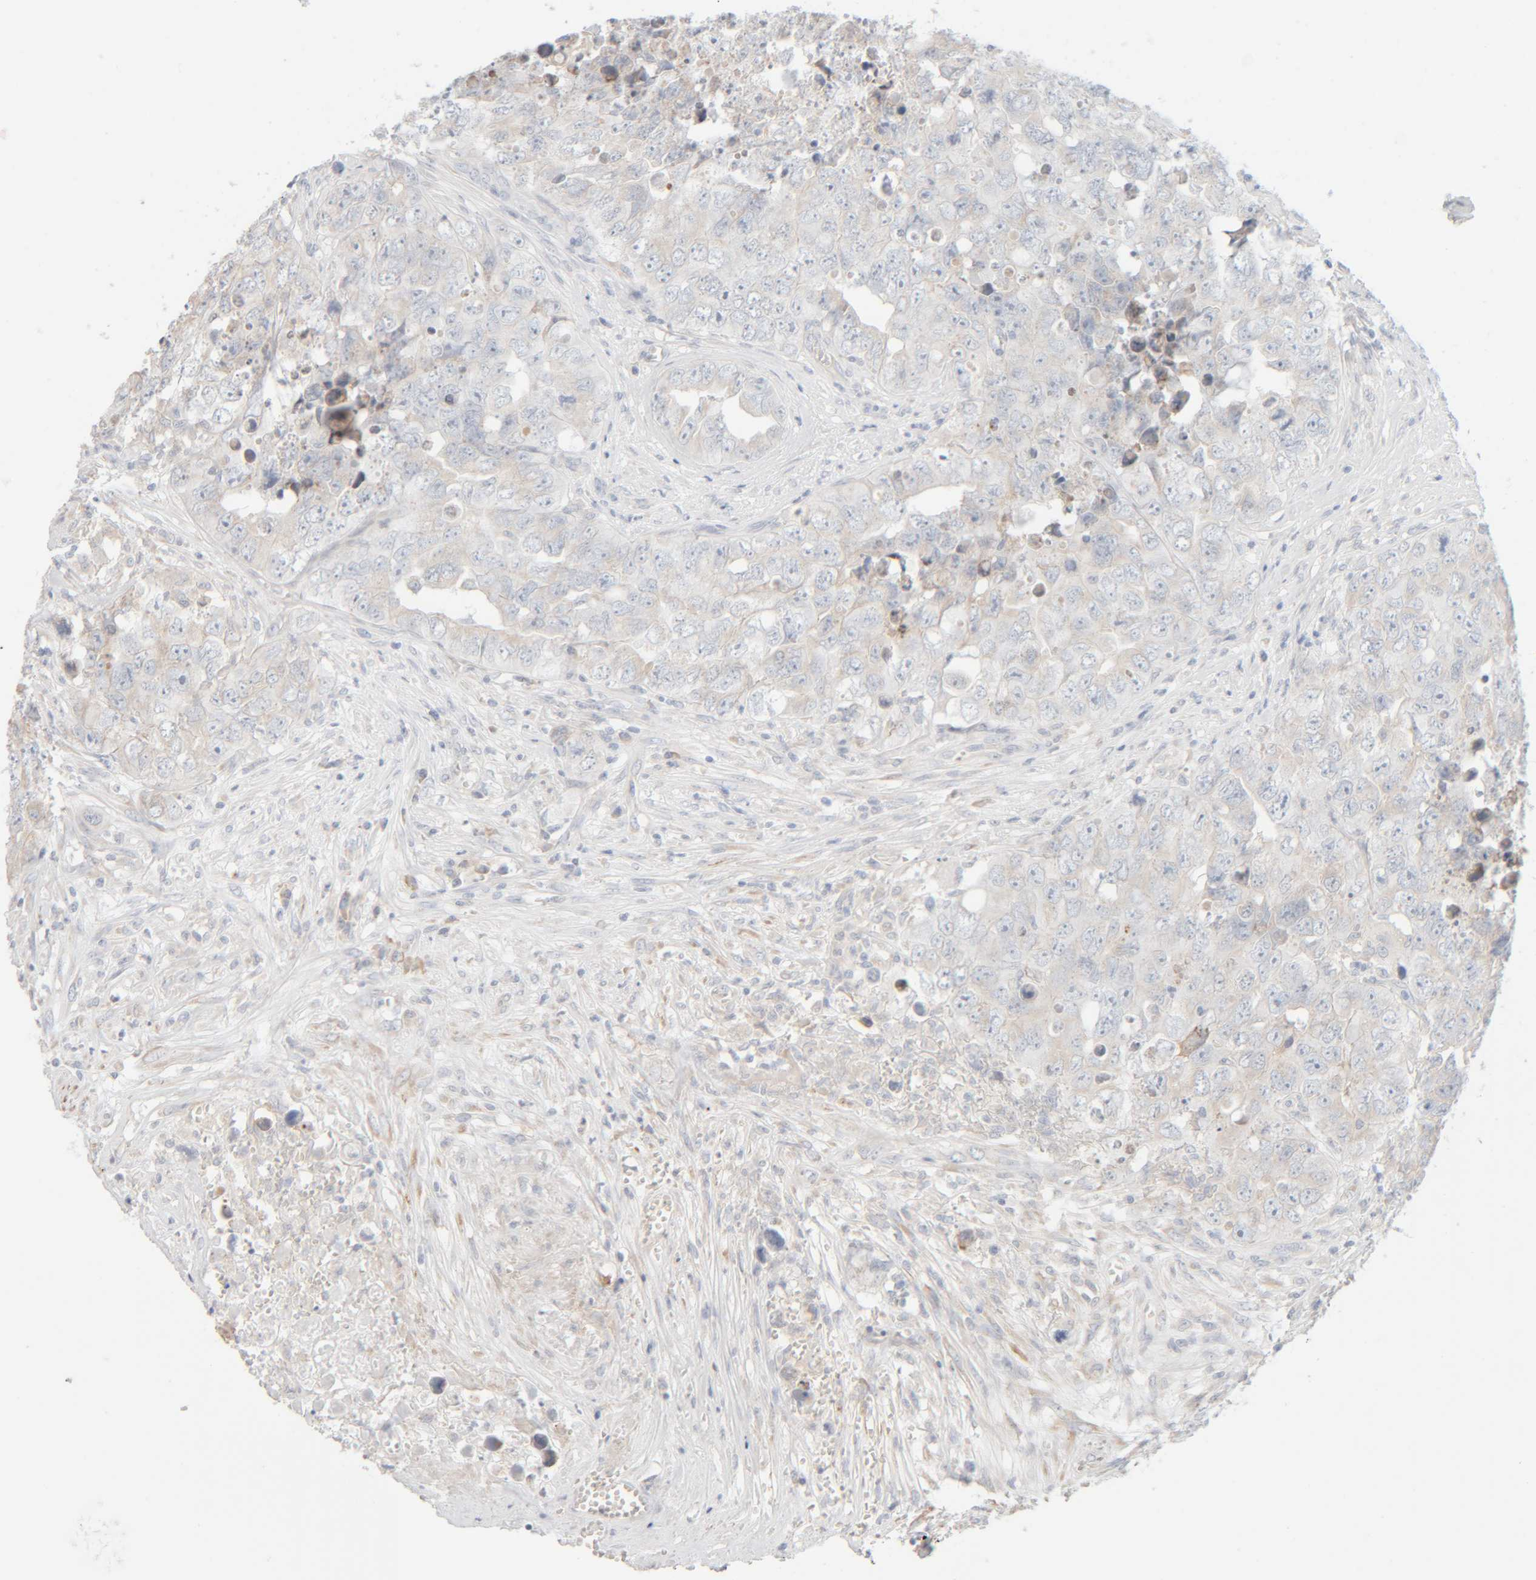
{"staining": {"intensity": "negative", "quantity": "none", "location": "none"}, "tissue": "testis cancer", "cell_type": "Tumor cells", "image_type": "cancer", "snomed": [{"axis": "morphology", "description": "Seminoma, NOS"}, {"axis": "morphology", "description": "Carcinoma, Embryonal, NOS"}, {"axis": "topography", "description": "Testis"}], "caption": "A micrograph of embryonal carcinoma (testis) stained for a protein exhibits no brown staining in tumor cells.", "gene": "RIDA", "patient": {"sex": "male", "age": 43}}